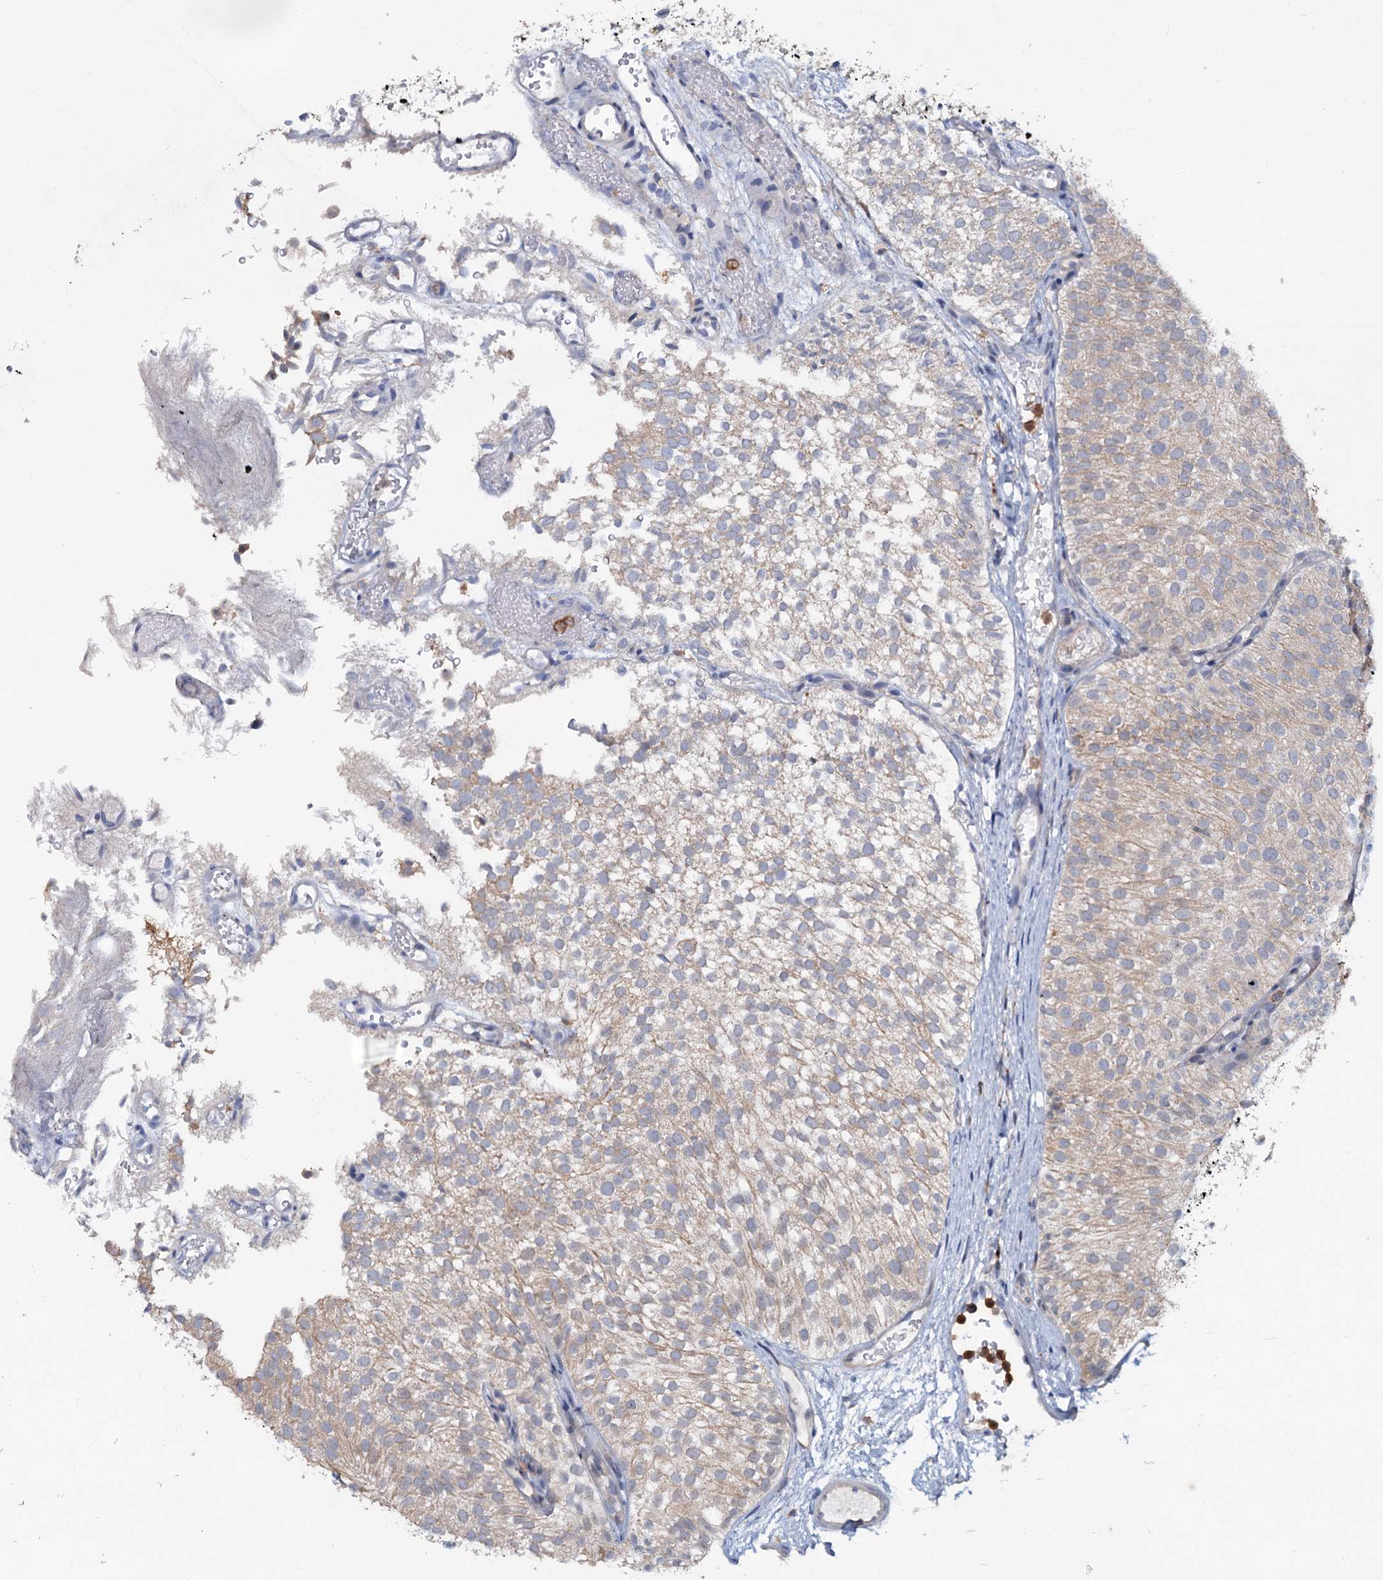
{"staining": {"intensity": "weak", "quantity": "25%-75%", "location": "cytoplasmic/membranous"}, "tissue": "urothelial cancer", "cell_type": "Tumor cells", "image_type": "cancer", "snomed": [{"axis": "morphology", "description": "Urothelial carcinoma, Low grade"}, {"axis": "topography", "description": "Urinary bladder"}], "caption": "An image of low-grade urothelial carcinoma stained for a protein reveals weak cytoplasmic/membranous brown staining in tumor cells.", "gene": "LRCH4", "patient": {"sex": "male", "age": 78}}